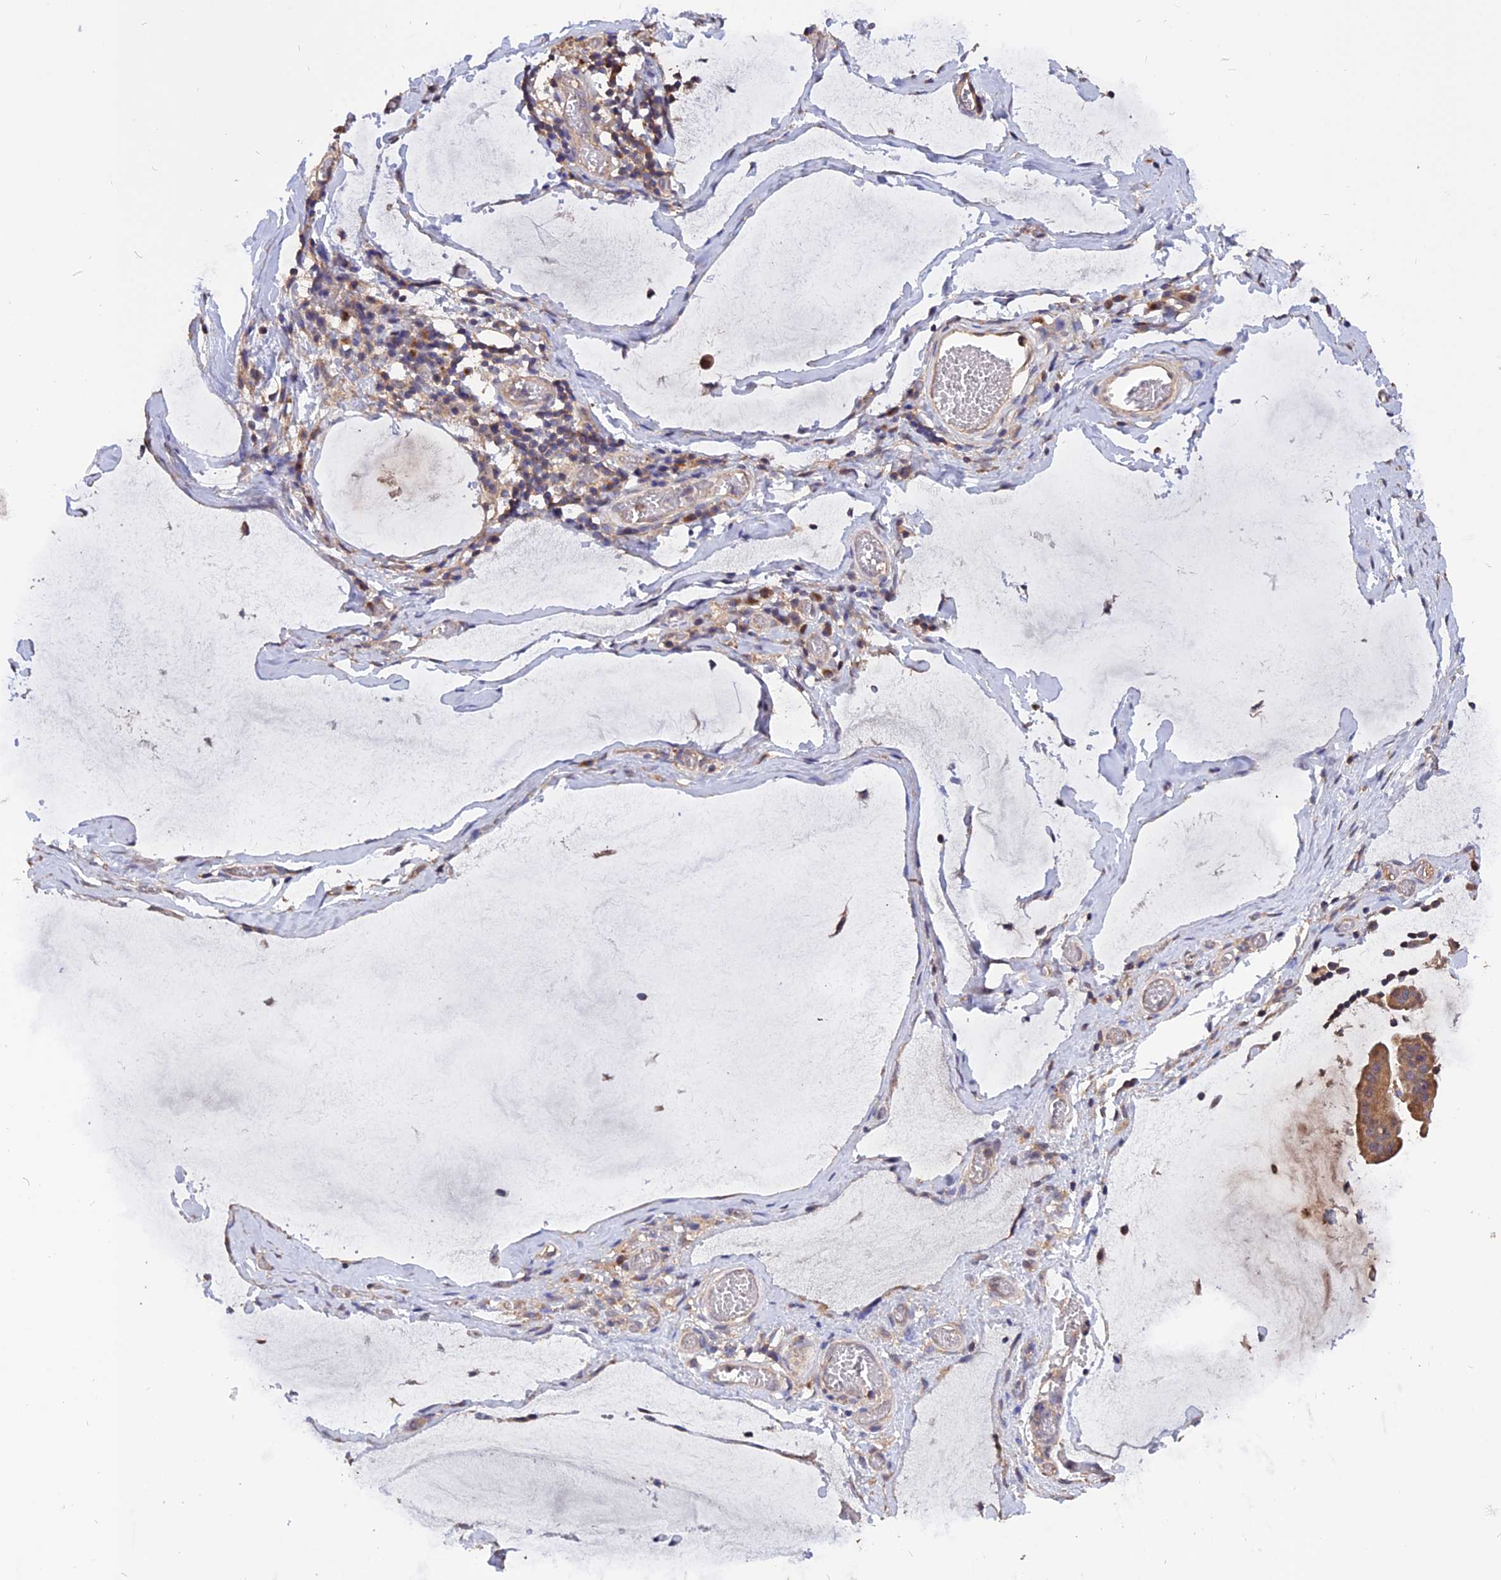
{"staining": {"intensity": "moderate", "quantity": ">75%", "location": "cytoplasmic/membranous"}, "tissue": "ovarian cancer", "cell_type": "Tumor cells", "image_type": "cancer", "snomed": [{"axis": "morphology", "description": "Cystadenocarcinoma, mucinous, NOS"}, {"axis": "topography", "description": "Ovary"}], "caption": "The micrograph shows immunohistochemical staining of mucinous cystadenocarcinoma (ovarian). There is moderate cytoplasmic/membranous staining is identified in approximately >75% of tumor cells.", "gene": "CARMIL2", "patient": {"sex": "female", "age": 73}}